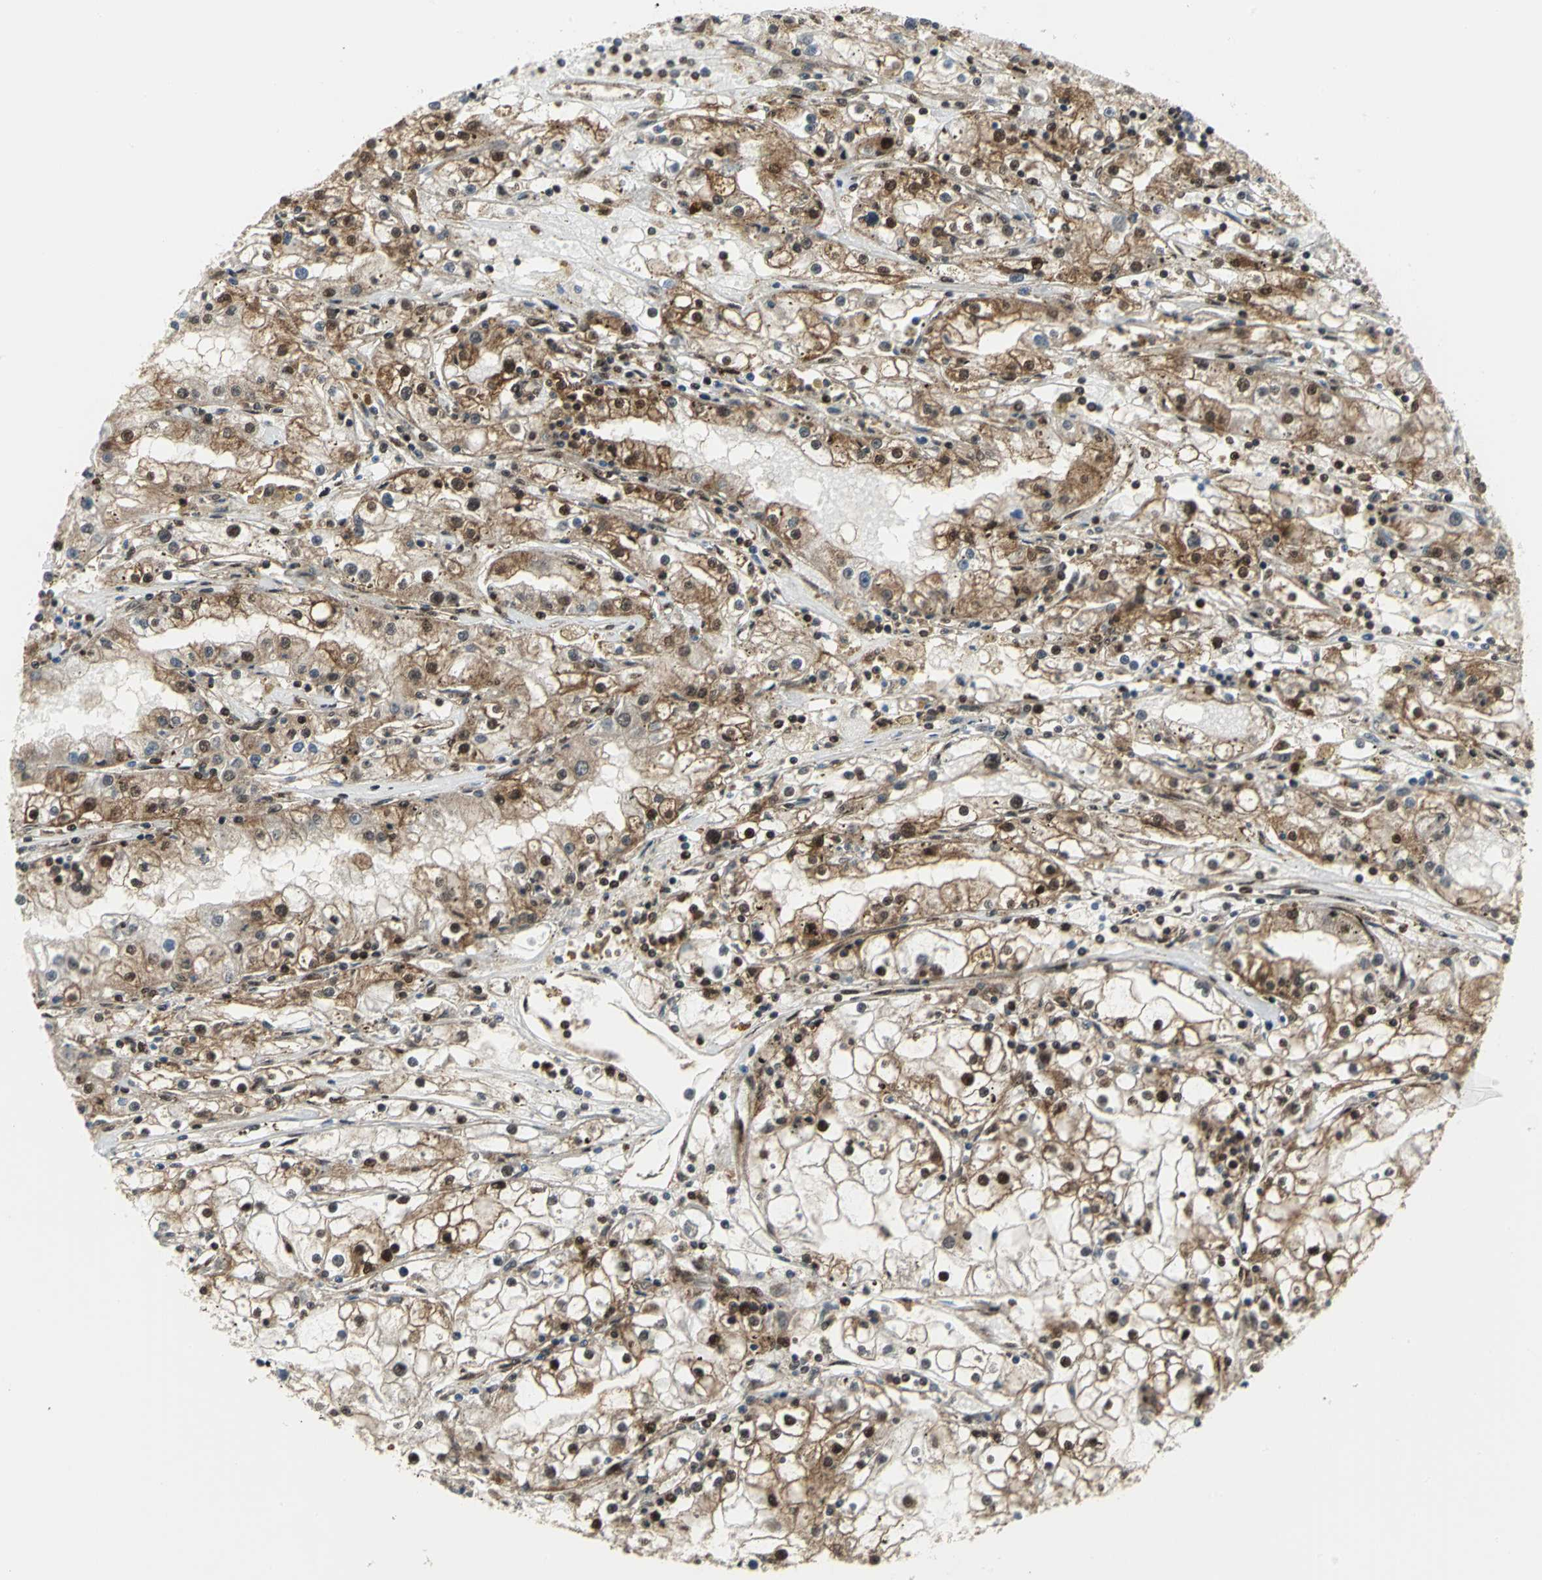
{"staining": {"intensity": "moderate", "quantity": "25%-75%", "location": "cytoplasmic/membranous,nuclear"}, "tissue": "renal cancer", "cell_type": "Tumor cells", "image_type": "cancer", "snomed": [{"axis": "morphology", "description": "Adenocarcinoma, NOS"}, {"axis": "topography", "description": "Kidney"}], "caption": "Immunohistochemistry of renal adenocarcinoma shows medium levels of moderate cytoplasmic/membranous and nuclear positivity in about 25%-75% of tumor cells. (Brightfield microscopy of DAB IHC at high magnification).", "gene": "PSMA4", "patient": {"sex": "male", "age": 56}}